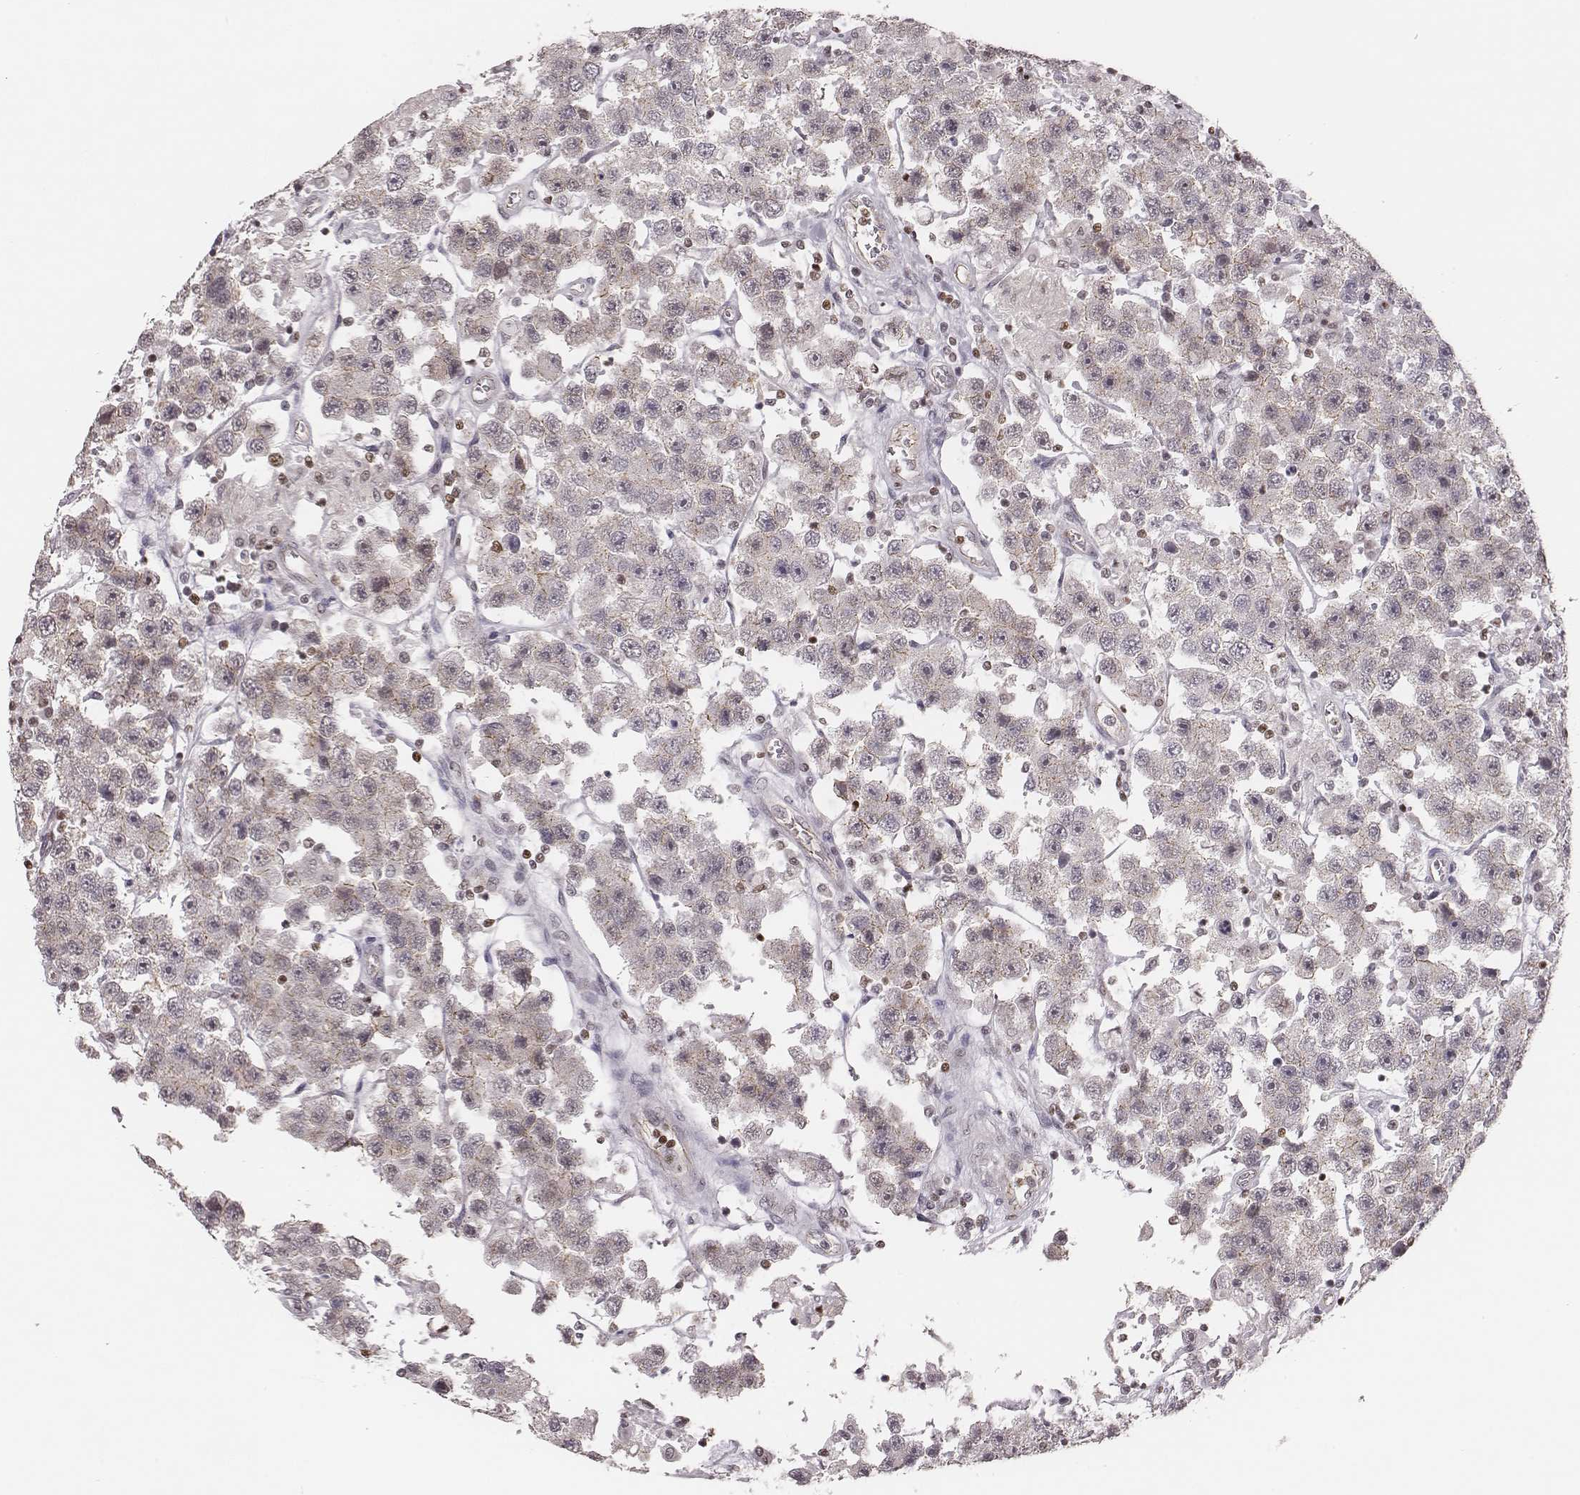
{"staining": {"intensity": "negative", "quantity": "none", "location": "none"}, "tissue": "testis cancer", "cell_type": "Tumor cells", "image_type": "cancer", "snomed": [{"axis": "morphology", "description": "Seminoma, NOS"}, {"axis": "topography", "description": "Testis"}], "caption": "High magnification brightfield microscopy of testis cancer stained with DAB (brown) and counterstained with hematoxylin (blue): tumor cells show no significant positivity.", "gene": "WDR59", "patient": {"sex": "male", "age": 45}}